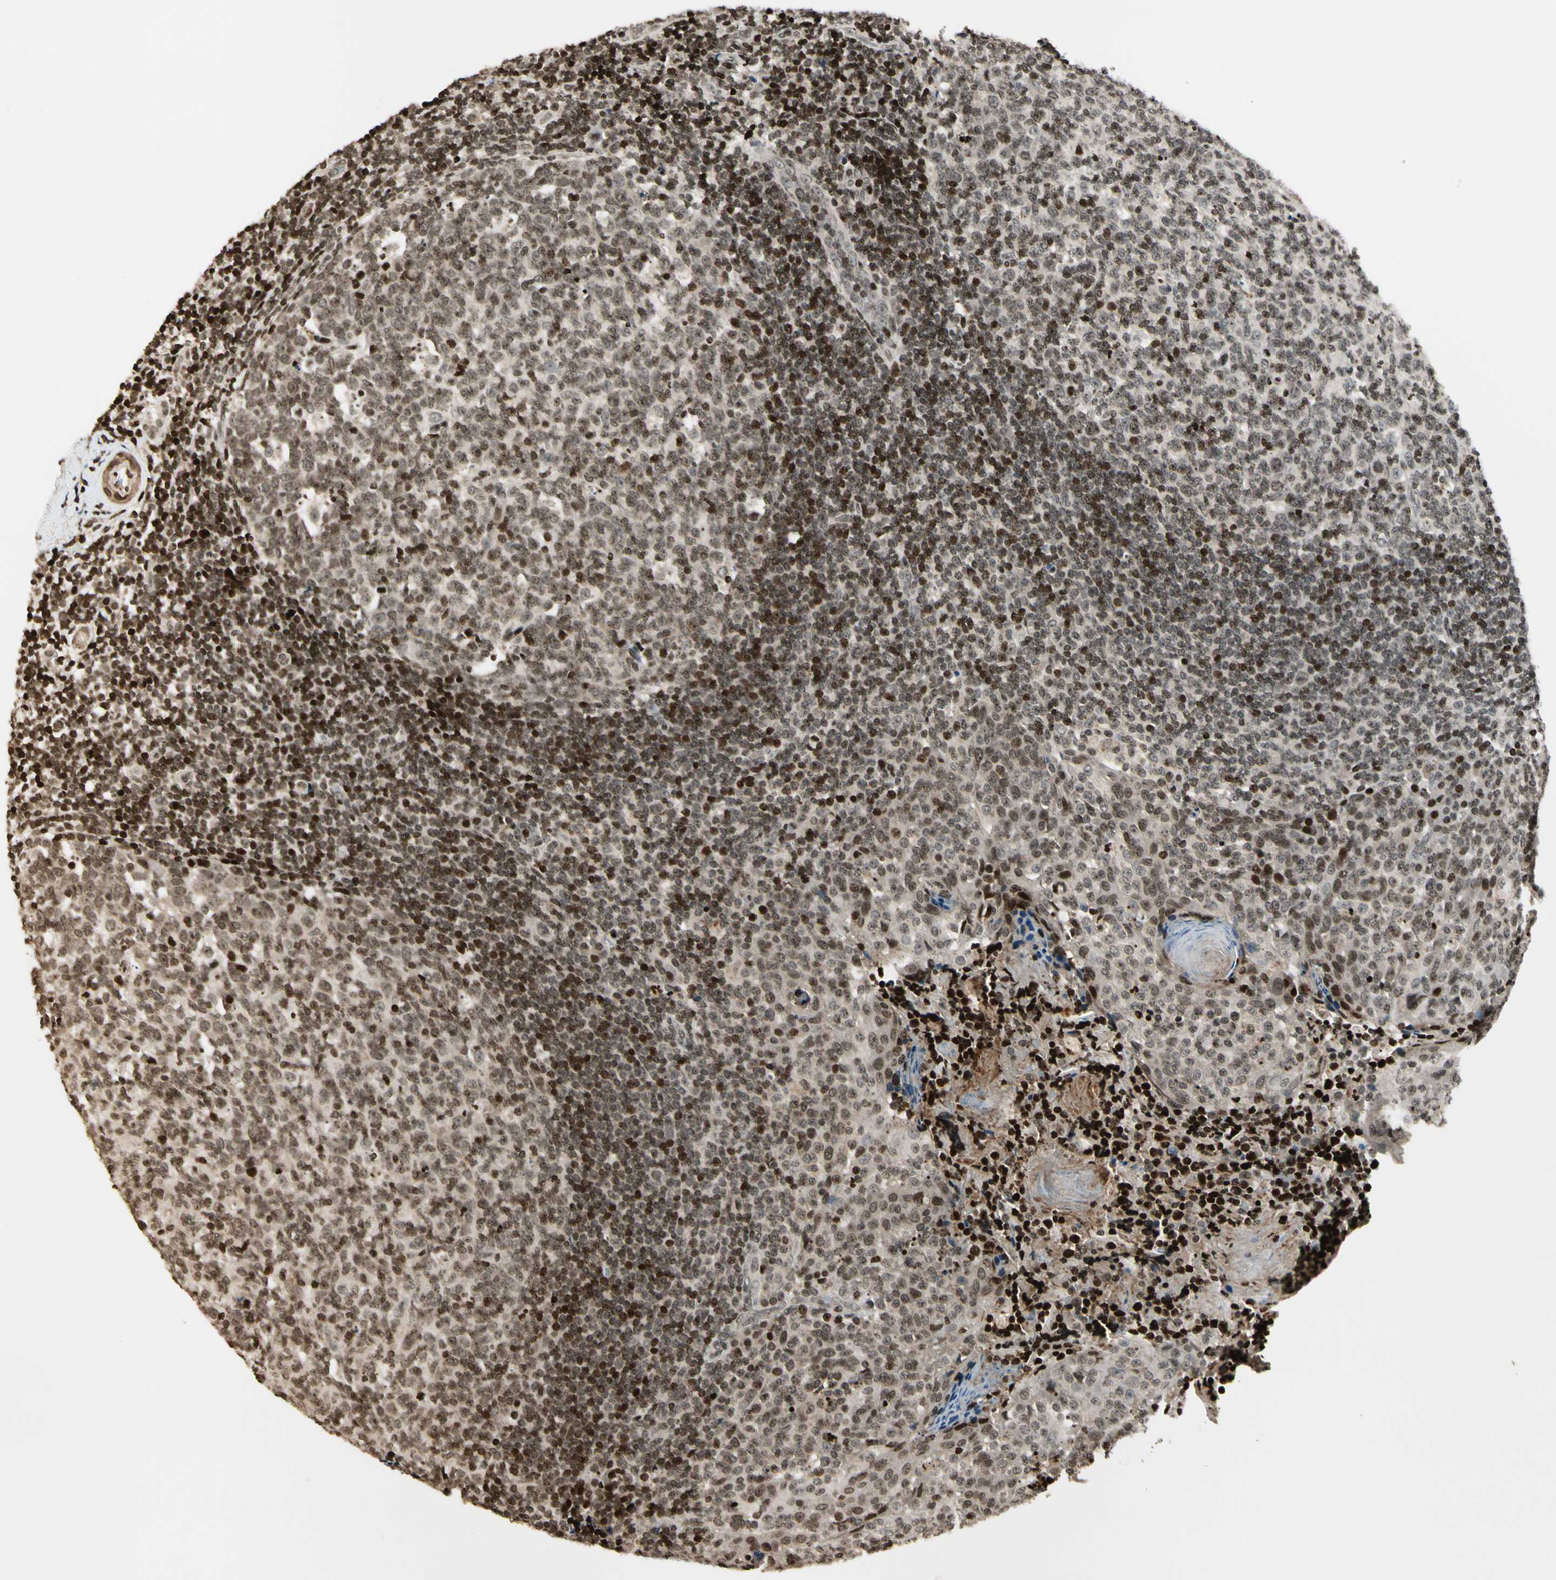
{"staining": {"intensity": "moderate", "quantity": ">75%", "location": "nuclear"}, "tissue": "tonsil", "cell_type": "Germinal center cells", "image_type": "normal", "snomed": [{"axis": "morphology", "description": "Normal tissue, NOS"}, {"axis": "topography", "description": "Tonsil"}], "caption": "Tonsil stained for a protein demonstrates moderate nuclear positivity in germinal center cells. (brown staining indicates protein expression, while blue staining denotes nuclei).", "gene": "TSHZ3", "patient": {"sex": "female", "age": 19}}